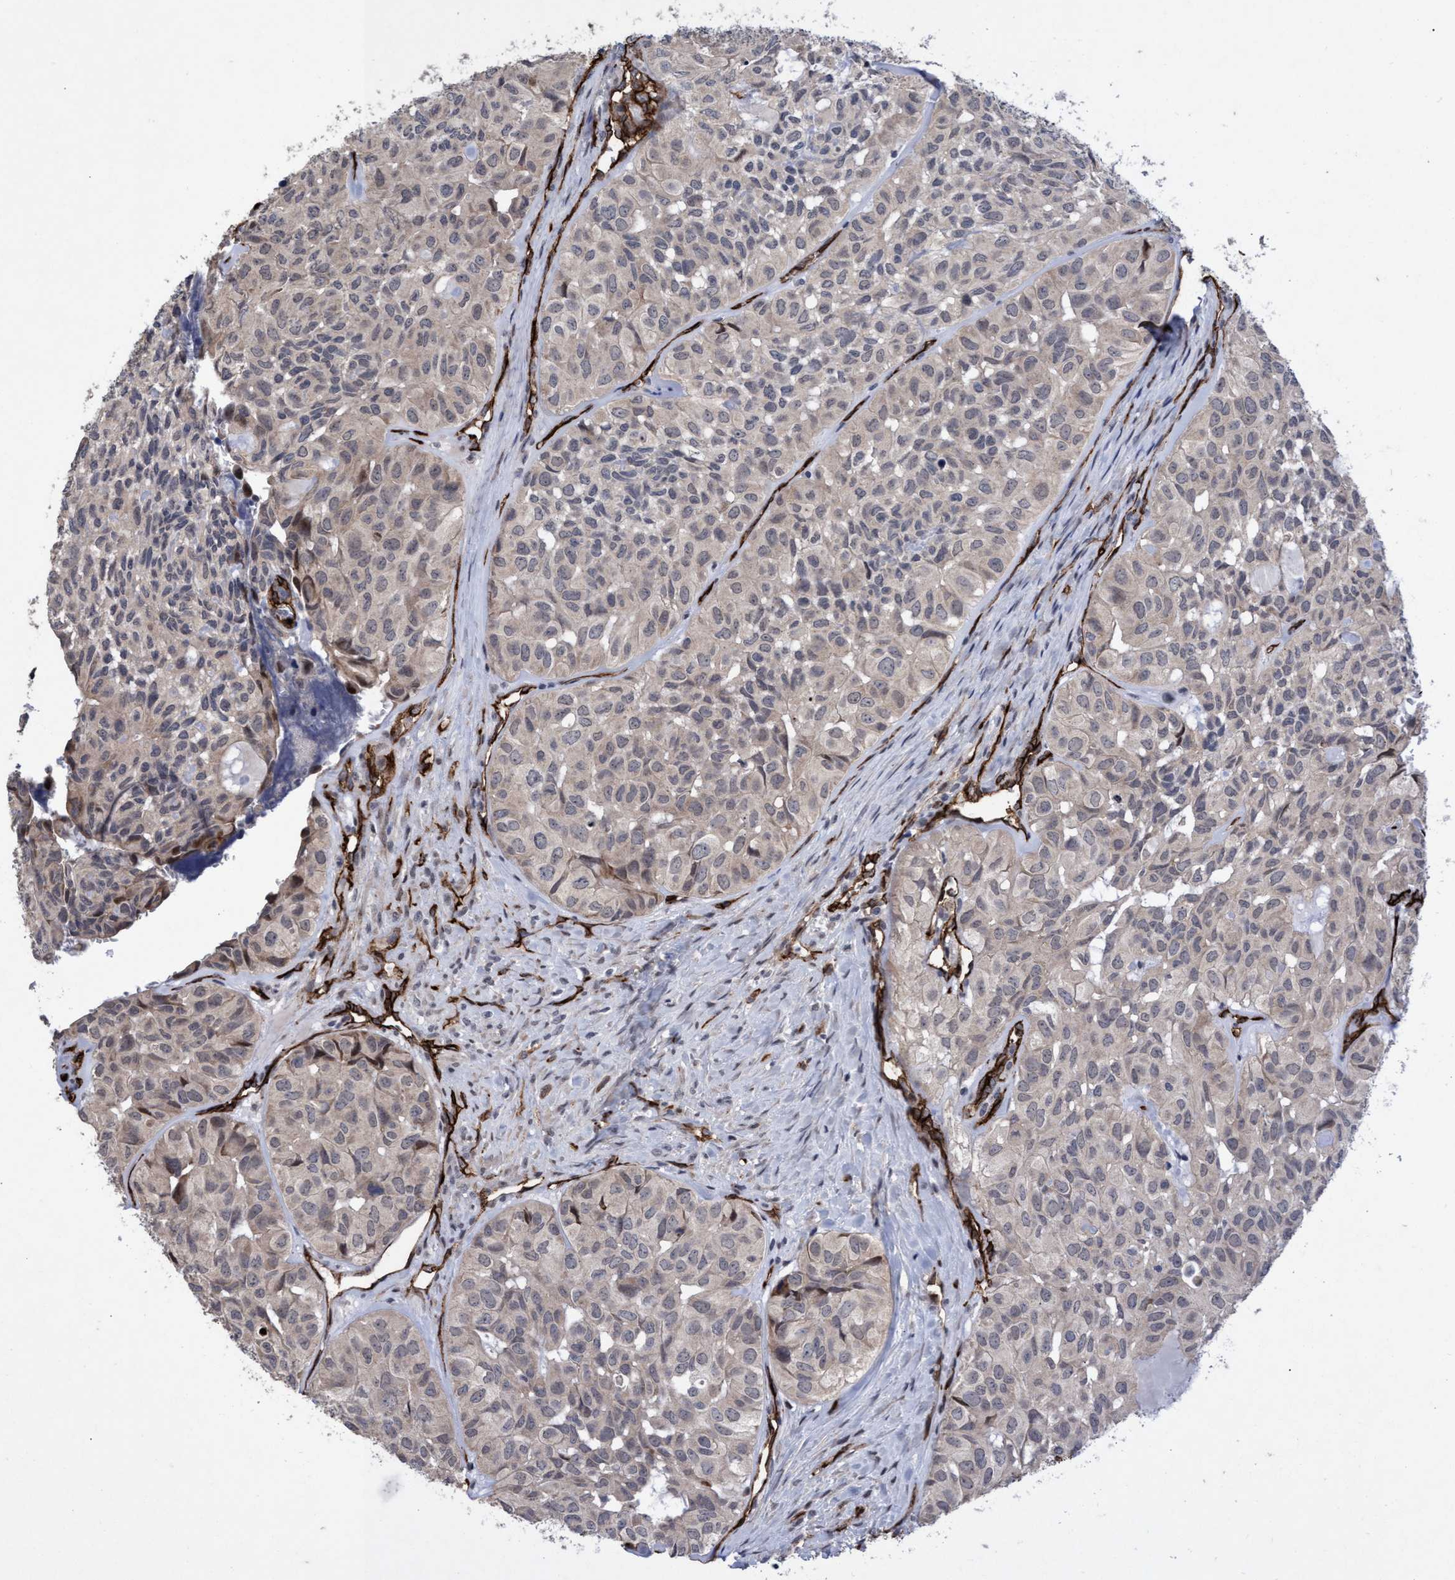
{"staining": {"intensity": "negative", "quantity": "none", "location": "none"}, "tissue": "head and neck cancer", "cell_type": "Tumor cells", "image_type": "cancer", "snomed": [{"axis": "morphology", "description": "Adenocarcinoma, NOS"}, {"axis": "topography", "description": "Salivary gland, NOS"}, {"axis": "topography", "description": "Head-Neck"}], "caption": "Adenocarcinoma (head and neck) was stained to show a protein in brown. There is no significant staining in tumor cells. (DAB immunohistochemistry visualized using brightfield microscopy, high magnification).", "gene": "ZNF750", "patient": {"sex": "female", "age": 76}}